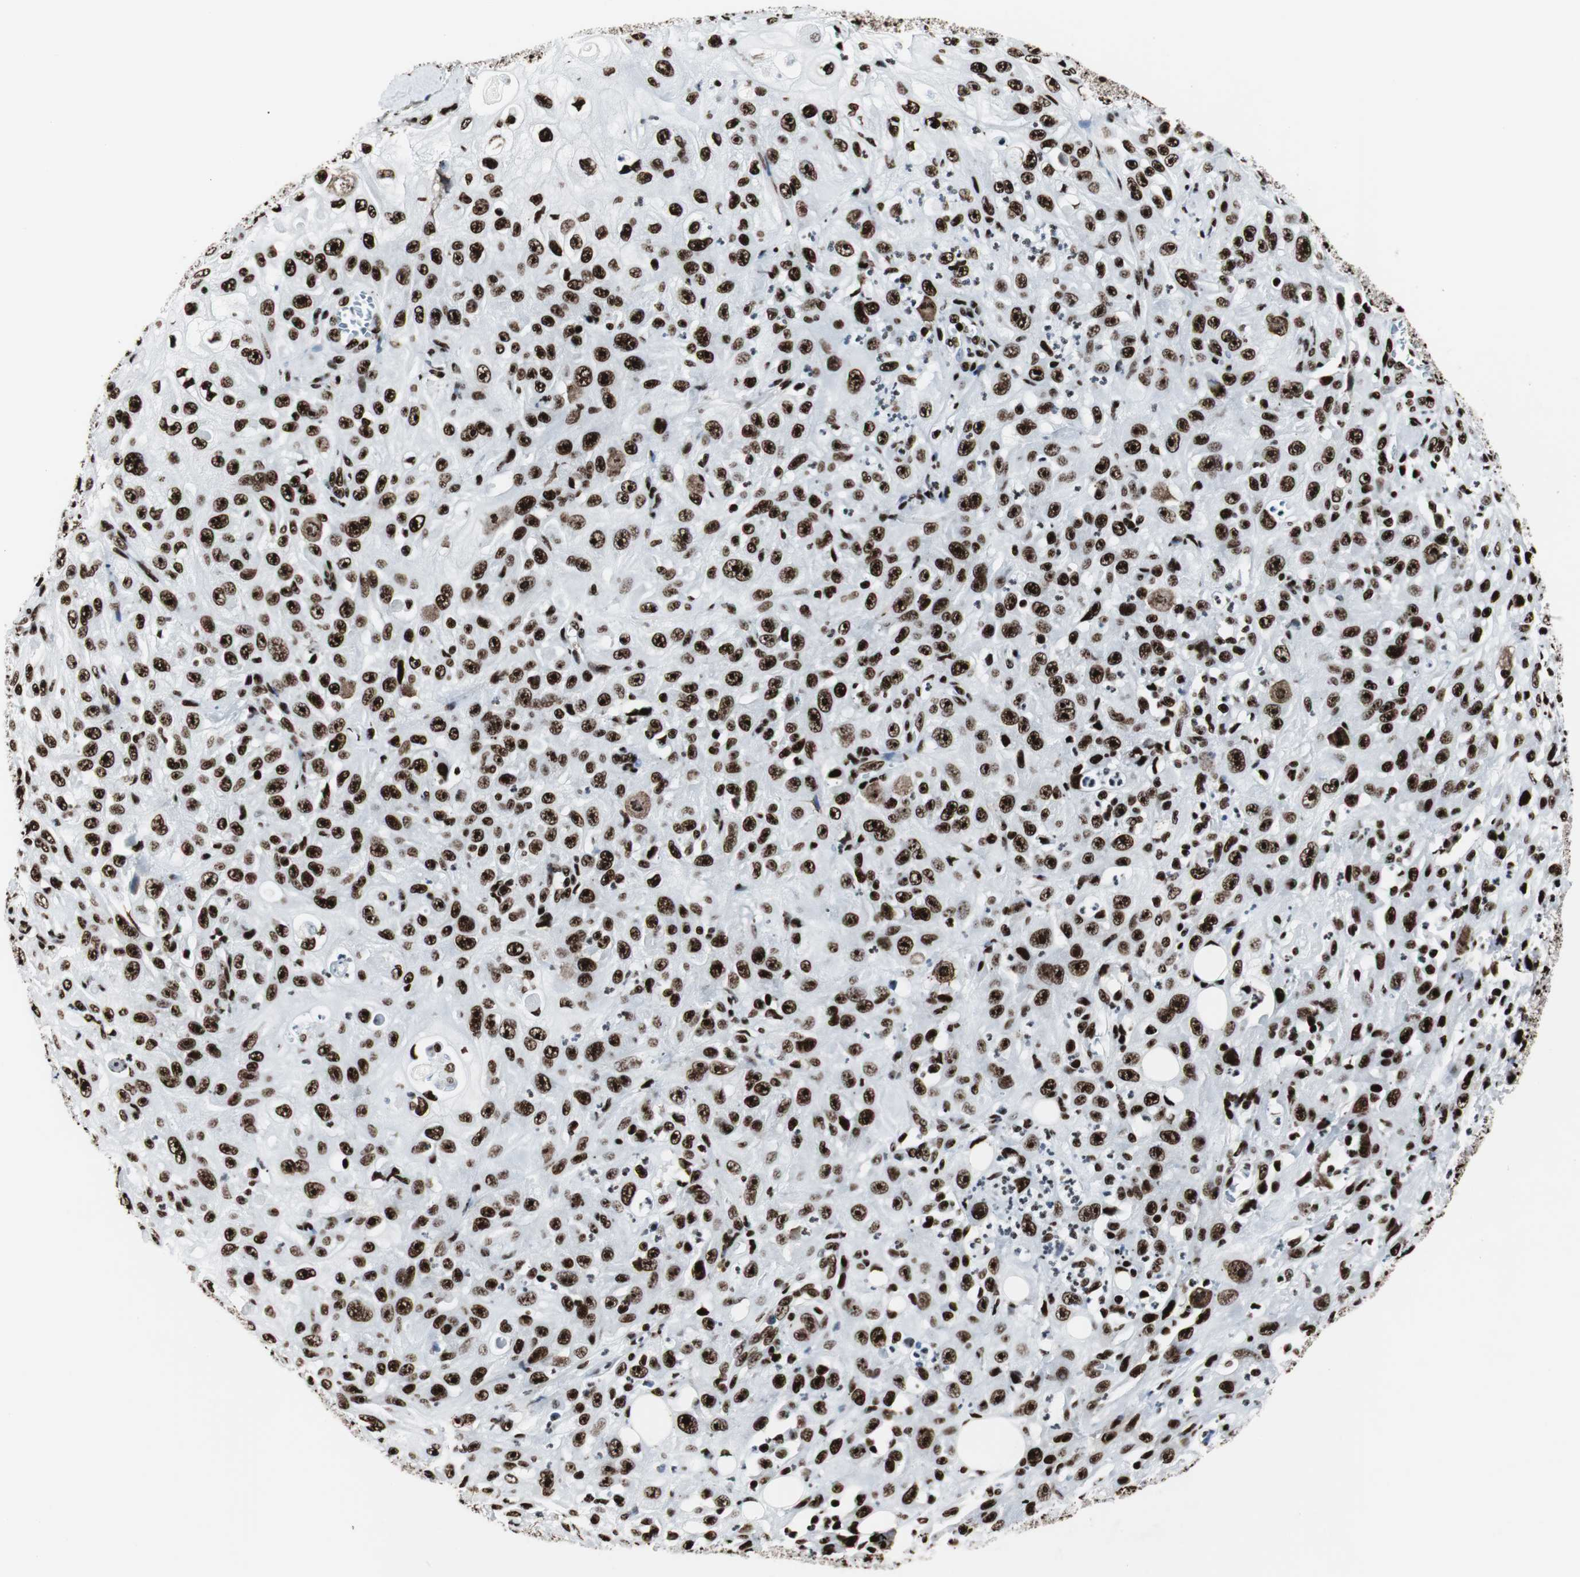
{"staining": {"intensity": "strong", "quantity": ">75%", "location": "nuclear"}, "tissue": "skin cancer", "cell_type": "Tumor cells", "image_type": "cancer", "snomed": [{"axis": "morphology", "description": "Squamous cell carcinoma, NOS"}, {"axis": "morphology", "description": "Squamous cell carcinoma, metastatic, NOS"}, {"axis": "topography", "description": "Skin"}, {"axis": "topography", "description": "Lymph node"}], "caption": "Human skin cancer (squamous cell carcinoma) stained for a protein (brown) demonstrates strong nuclear positive positivity in about >75% of tumor cells.", "gene": "NCL", "patient": {"sex": "male", "age": 75}}